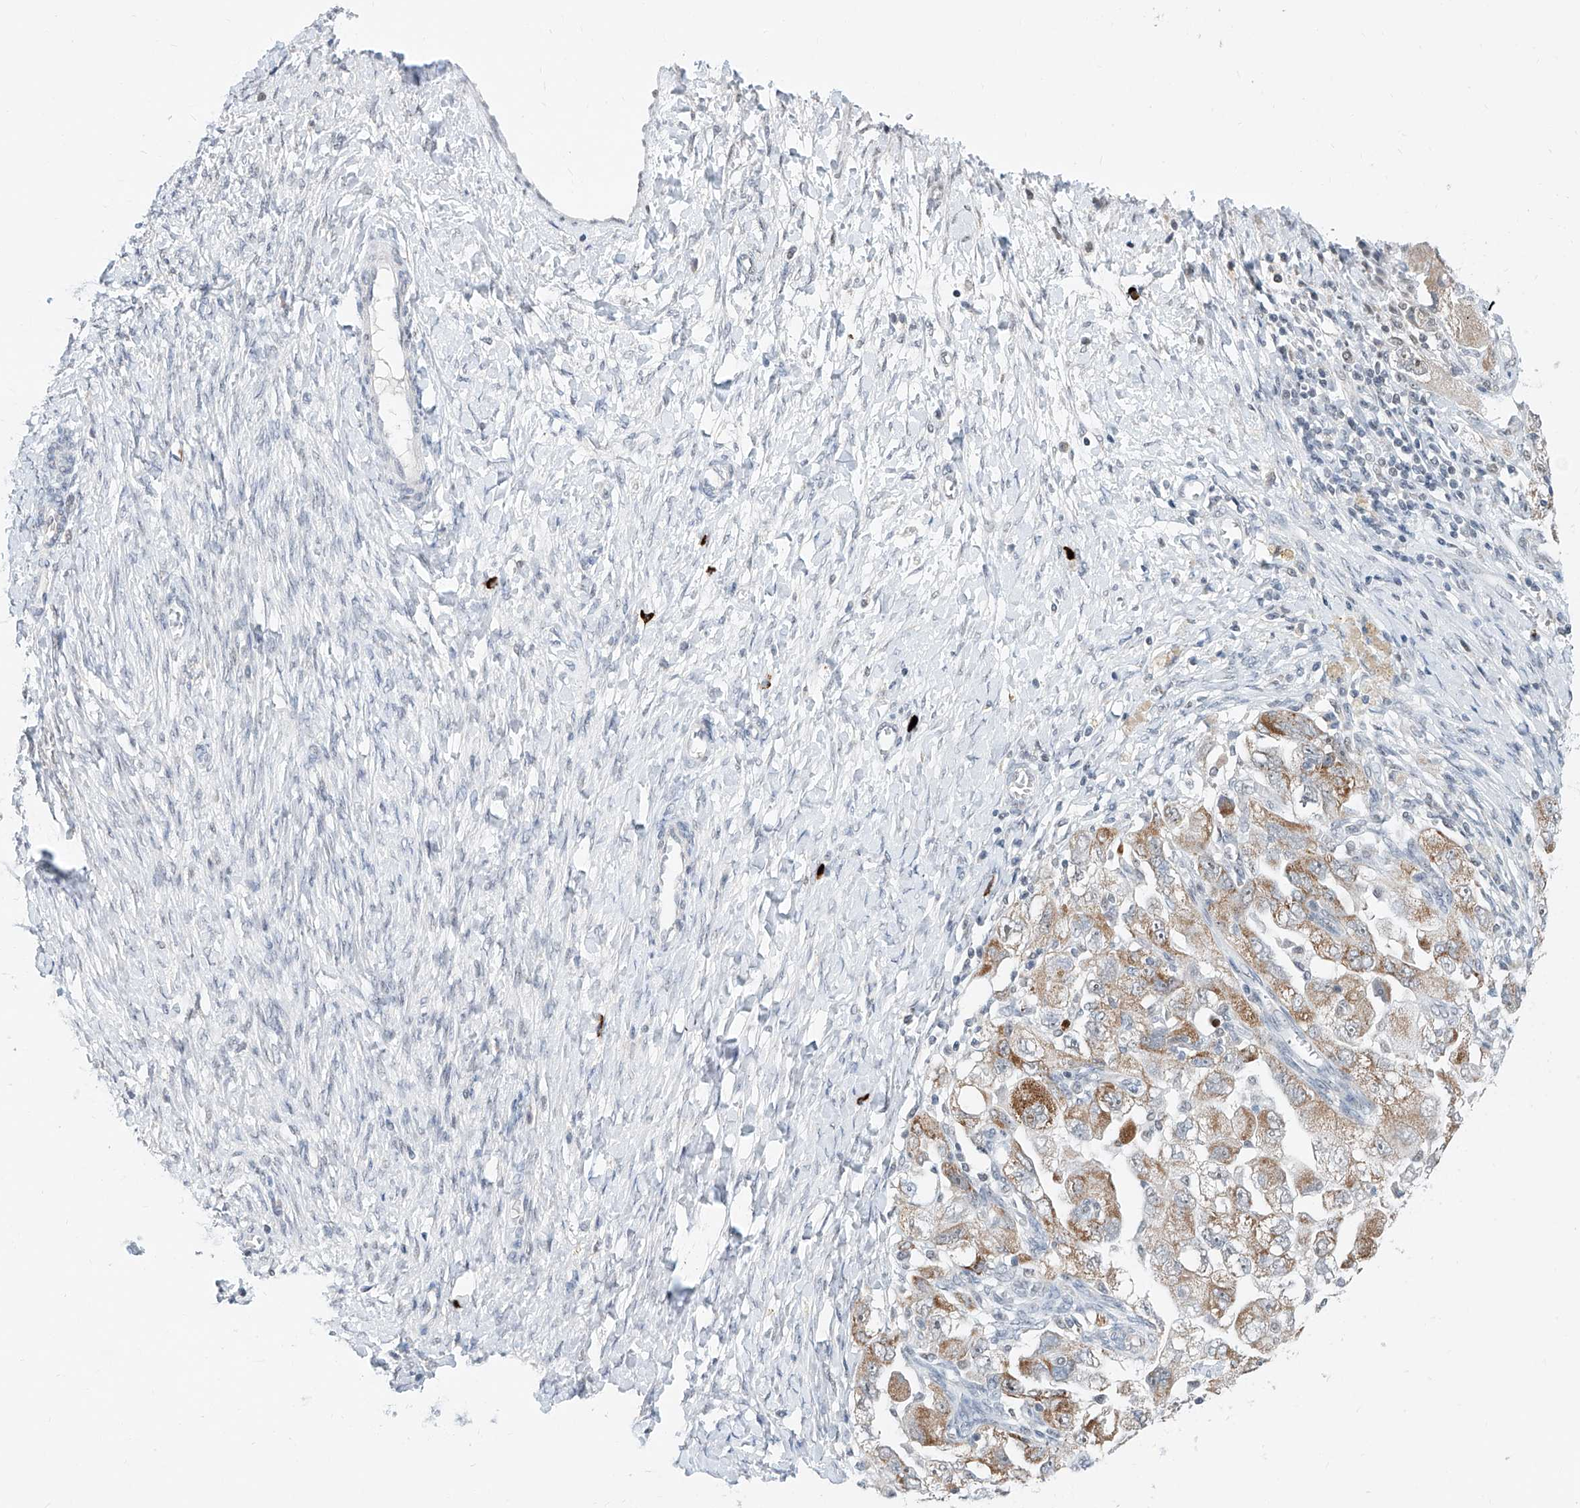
{"staining": {"intensity": "moderate", "quantity": "25%-75%", "location": "cytoplasmic/membranous"}, "tissue": "ovarian cancer", "cell_type": "Tumor cells", "image_type": "cancer", "snomed": [{"axis": "morphology", "description": "Carcinoma, NOS"}, {"axis": "morphology", "description": "Cystadenocarcinoma, serous, NOS"}, {"axis": "topography", "description": "Ovary"}], "caption": "Human ovarian carcinoma stained with a protein marker shows moderate staining in tumor cells.", "gene": "SDE2", "patient": {"sex": "female", "age": 69}}